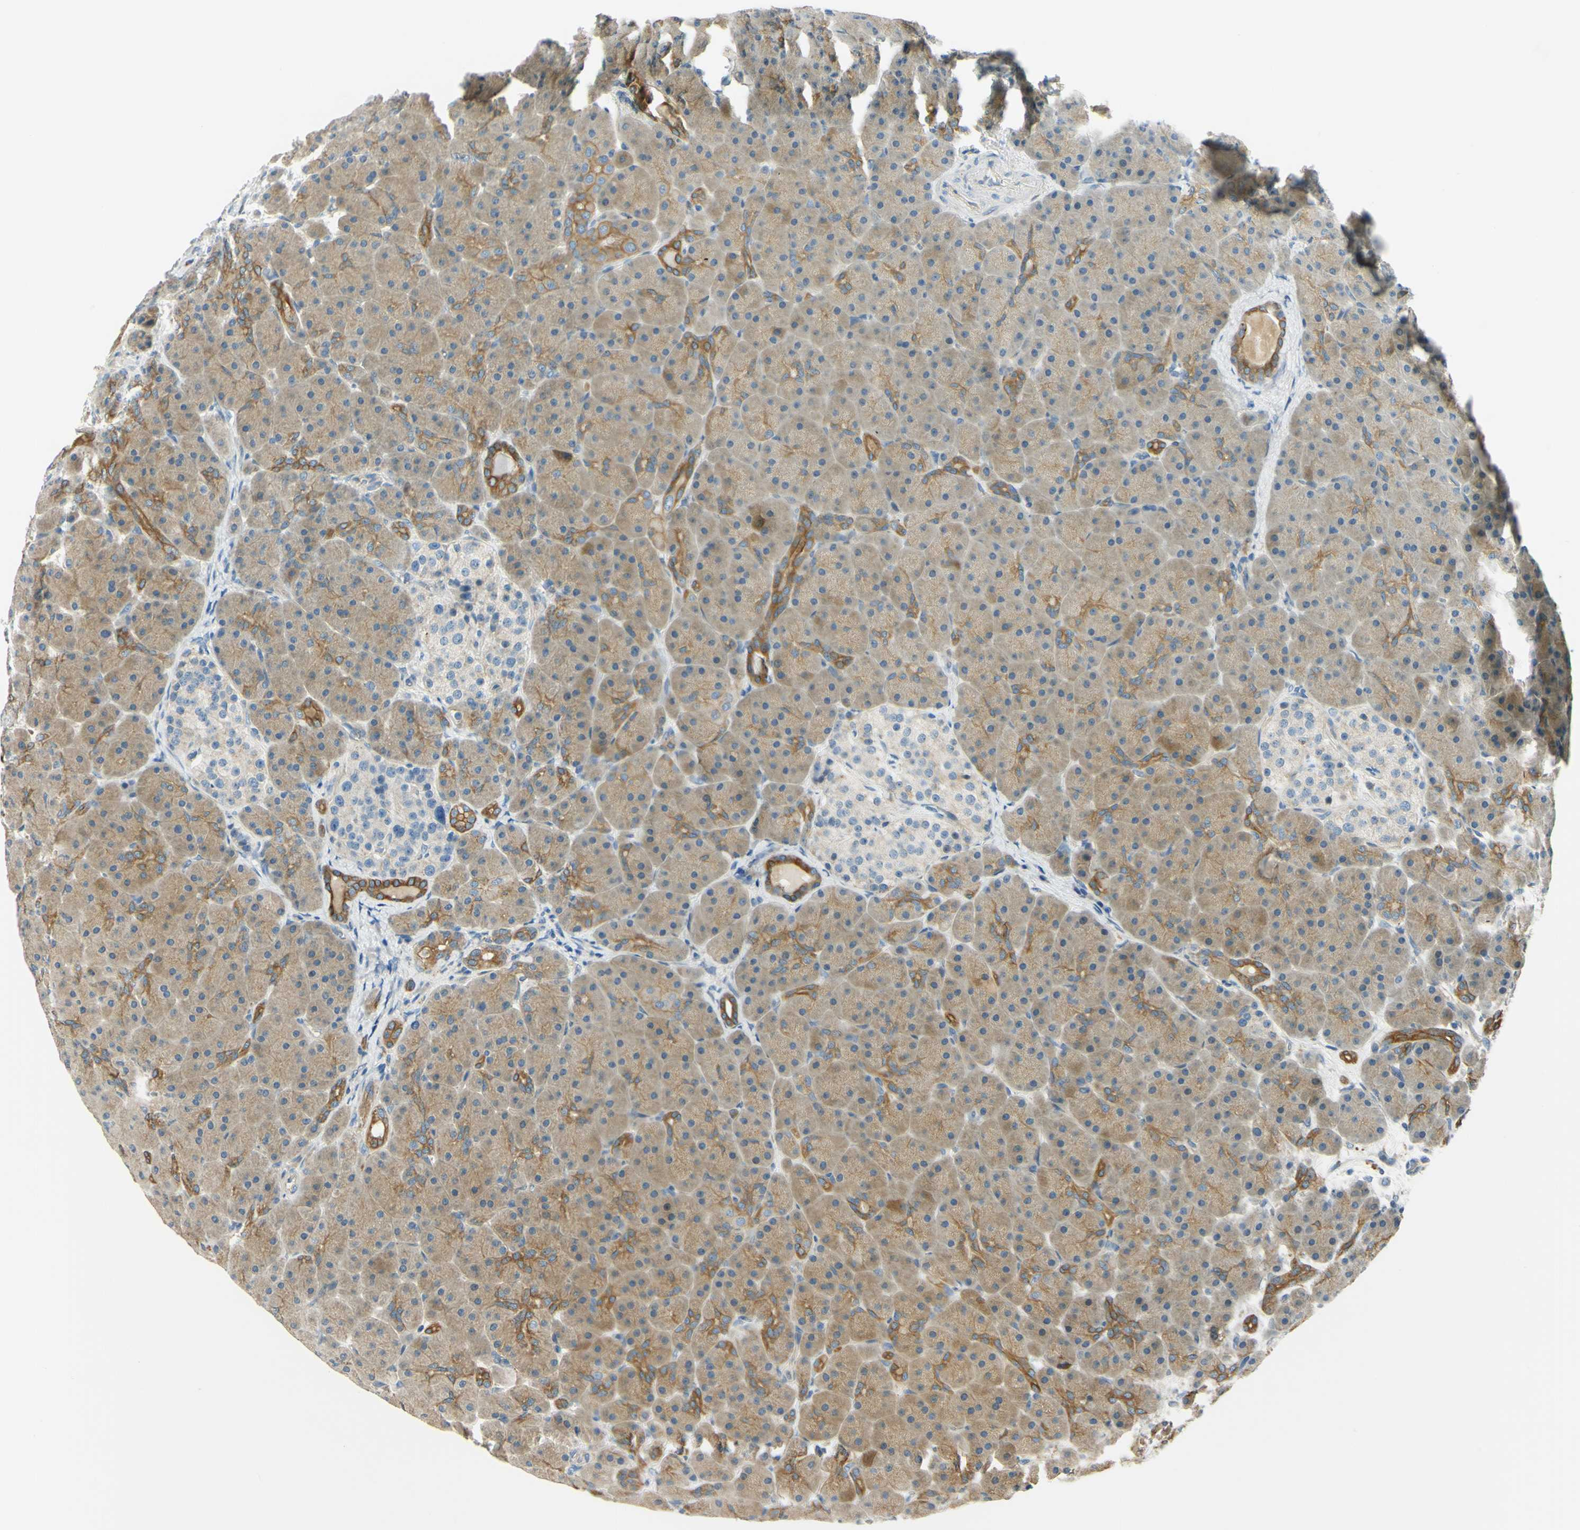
{"staining": {"intensity": "moderate", "quantity": ">75%", "location": "cytoplasmic/membranous"}, "tissue": "pancreas", "cell_type": "Exocrine glandular cells", "image_type": "normal", "snomed": [{"axis": "morphology", "description": "Normal tissue, NOS"}, {"axis": "topography", "description": "Pancreas"}], "caption": "Unremarkable pancreas displays moderate cytoplasmic/membranous staining in approximately >75% of exocrine glandular cells, visualized by immunohistochemistry. (Stains: DAB (3,3'-diaminobenzidine) in brown, nuclei in blue, Microscopy: brightfield microscopy at high magnification).", "gene": "LAMA3", "patient": {"sex": "male", "age": 66}}